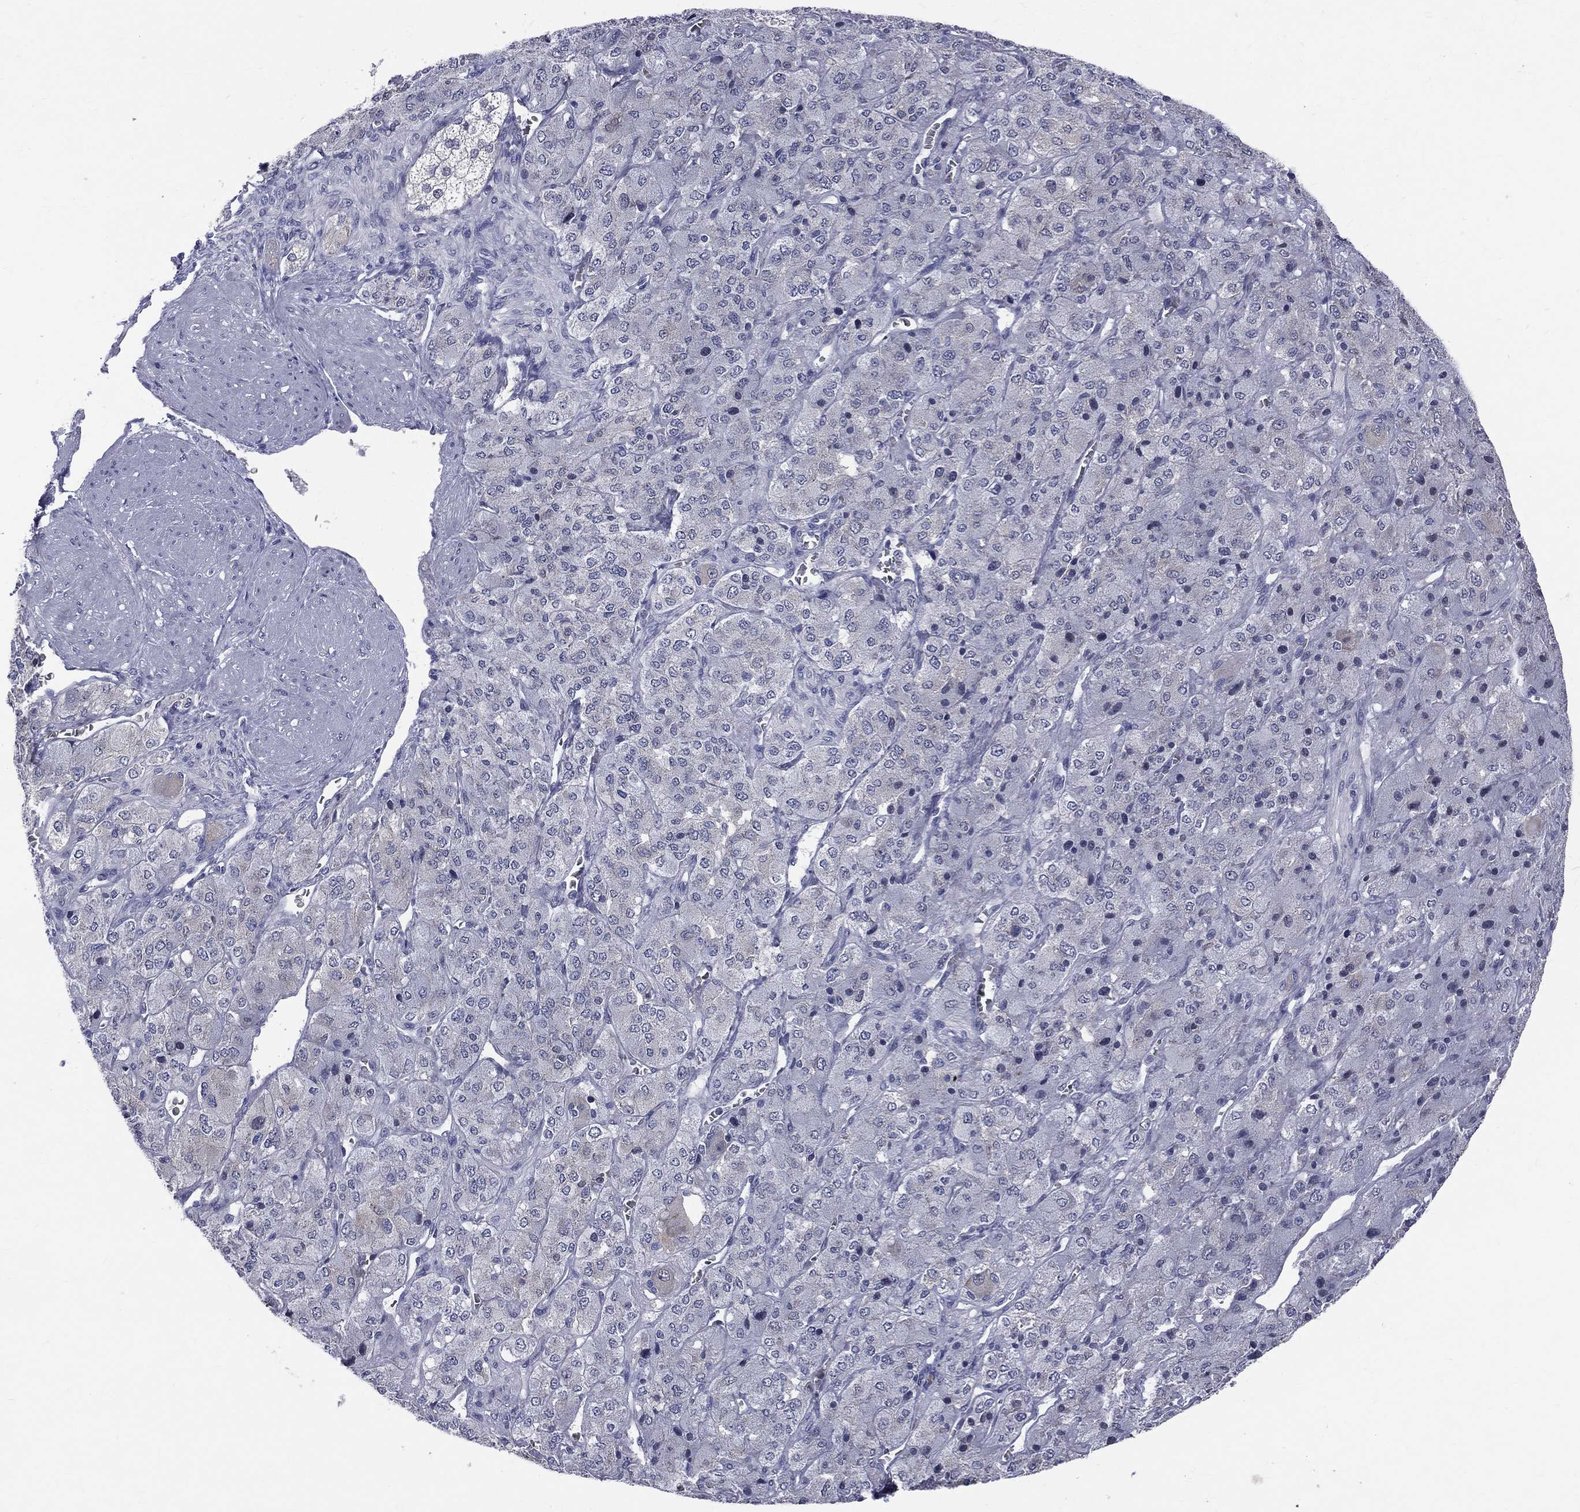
{"staining": {"intensity": "weak", "quantity": "<25%", "location": "cytoplasmic/membranous"}, "tissue": "adrenal gland", "cell_type": "Glandular cells", "image_type": "normal", "snomed": [{"axis": "morphology", "description": "Normal tissue, NOS"}, {"axis": "topography", "description": "Adrenal gland"}], "caption": "Glandular cells show no significant positivity in normal adrenal gland. Brightfield microscopy of immunohistochemistry (IHC) stained with DAB (3,3'-diaminobenzidine) (brown) and hematoxylin (blue), captured at high magnification.", "gene": "DLG4", "patient": {"sex": "female", "age": 60}}